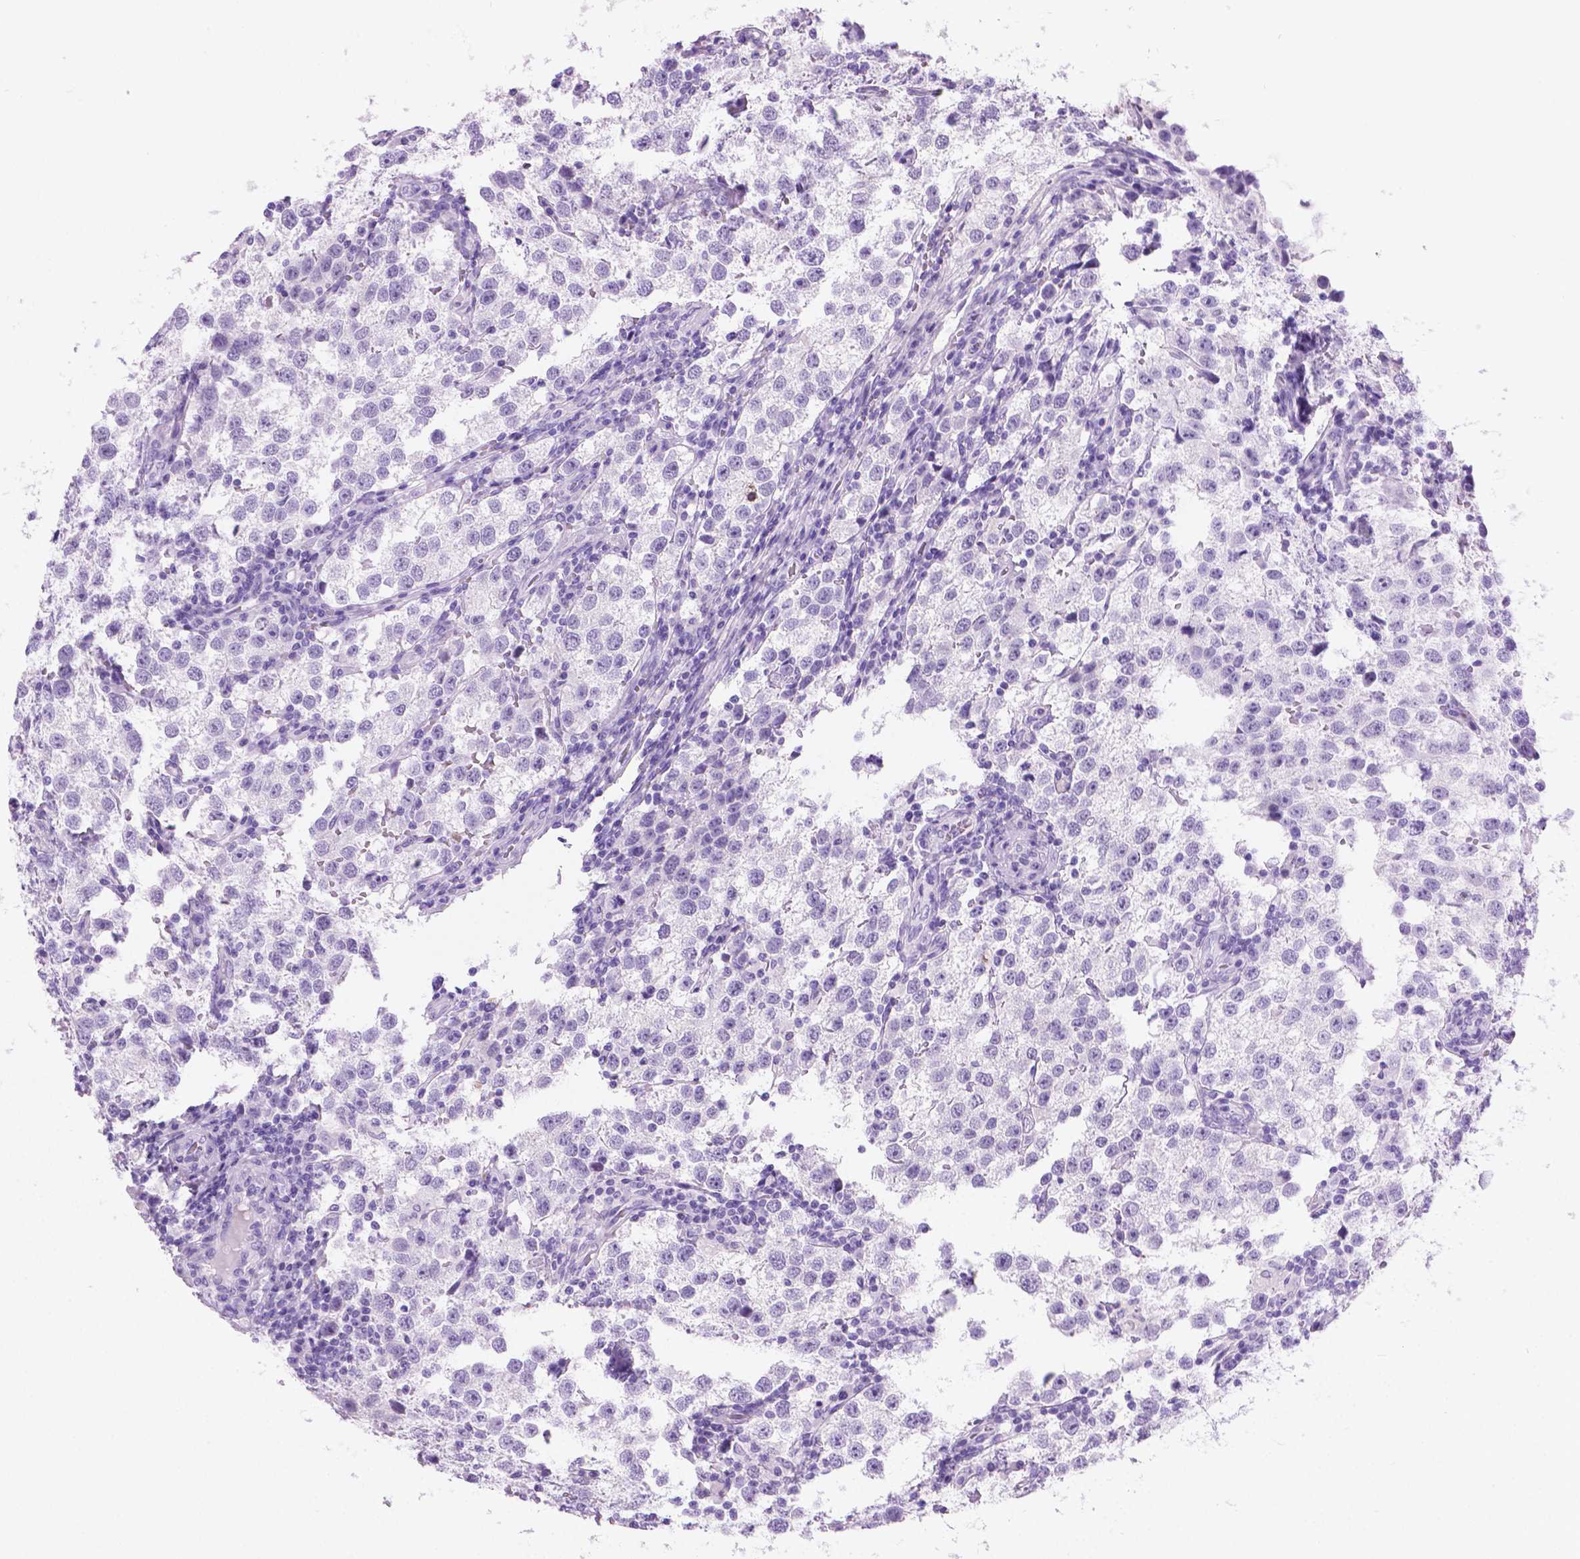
{"staining": {"intensity": "negative", "quantity": "none", "location": "none"}, "tissue": "testis cancer", "cell_type": "Tumor cells", "image_type": "cancer", "snomed": [{"axis": "morphology", "description": "Seminoma, NOS"}, {"axis": "topography", "description": "Testis"}], "caption": "IHC photomicrograph of neoplastic tissue: human testis cancer stained with DAB (3,3'-diaminobenzidine) demonstrates no significant protein positivity in tumor cells. (Brightfield microscopy of DAB IHC at high magnification).", "gene": "ARMS2", "patient": {"sex": "male", "age": 37}}